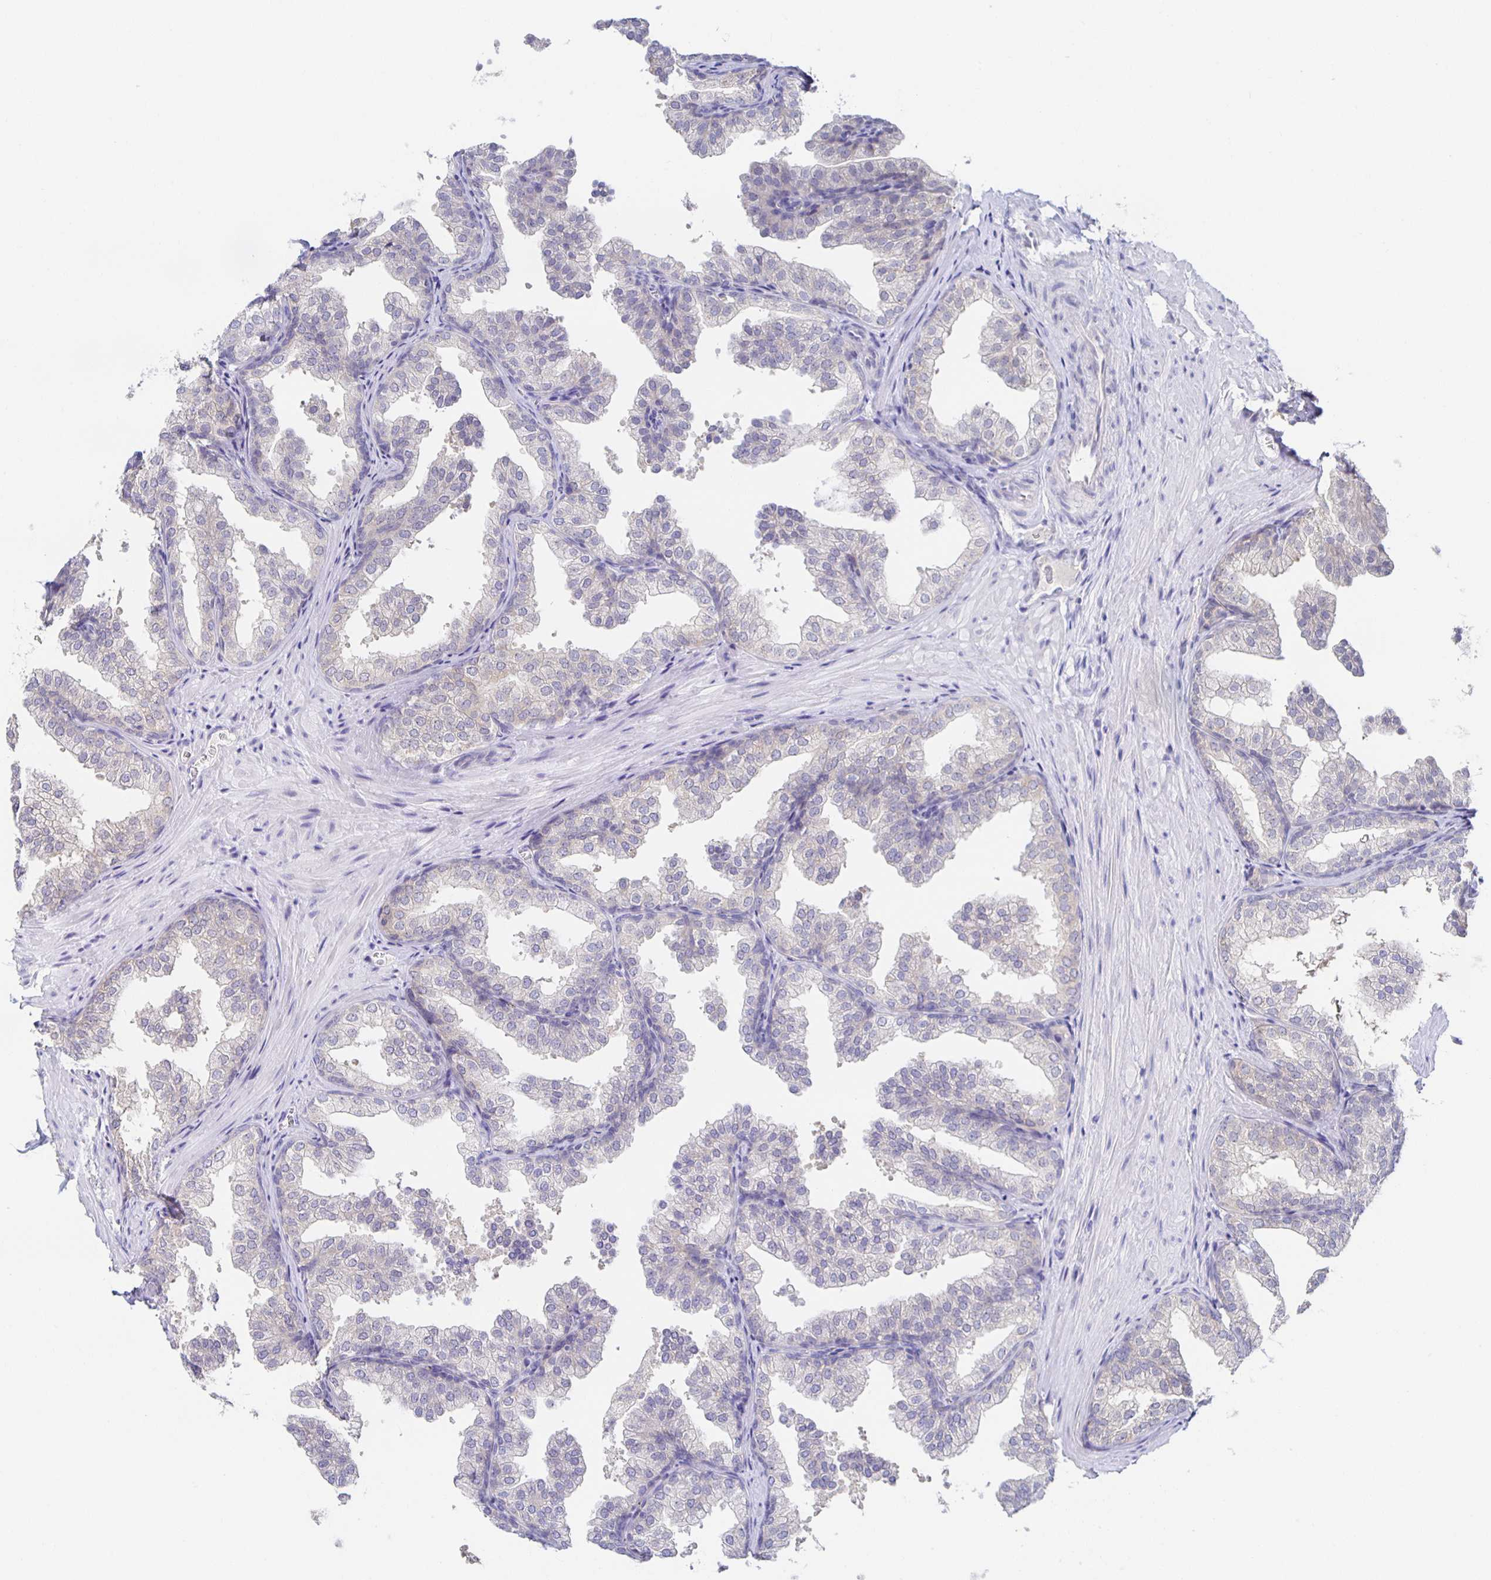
{"staining": {"intensity": "negative", "quantity": "none", "location": "none"}, "tissue": "prostate", "cell_type": "Glandular cells", "image_type": "normal", "snomed": [{"axis": "morphology", "description": "Normal tissue, NOS"}, {"axis": "topography", "description": "Prostate"}], "caption": "Glandular cells show no significant protein staining in normal prostate. (DAB (3,3'-diaminobenzidine) immunohistochemistry, high magnification).", "gene": "BAD", "patient": {"sex": "male", "age": 37}}